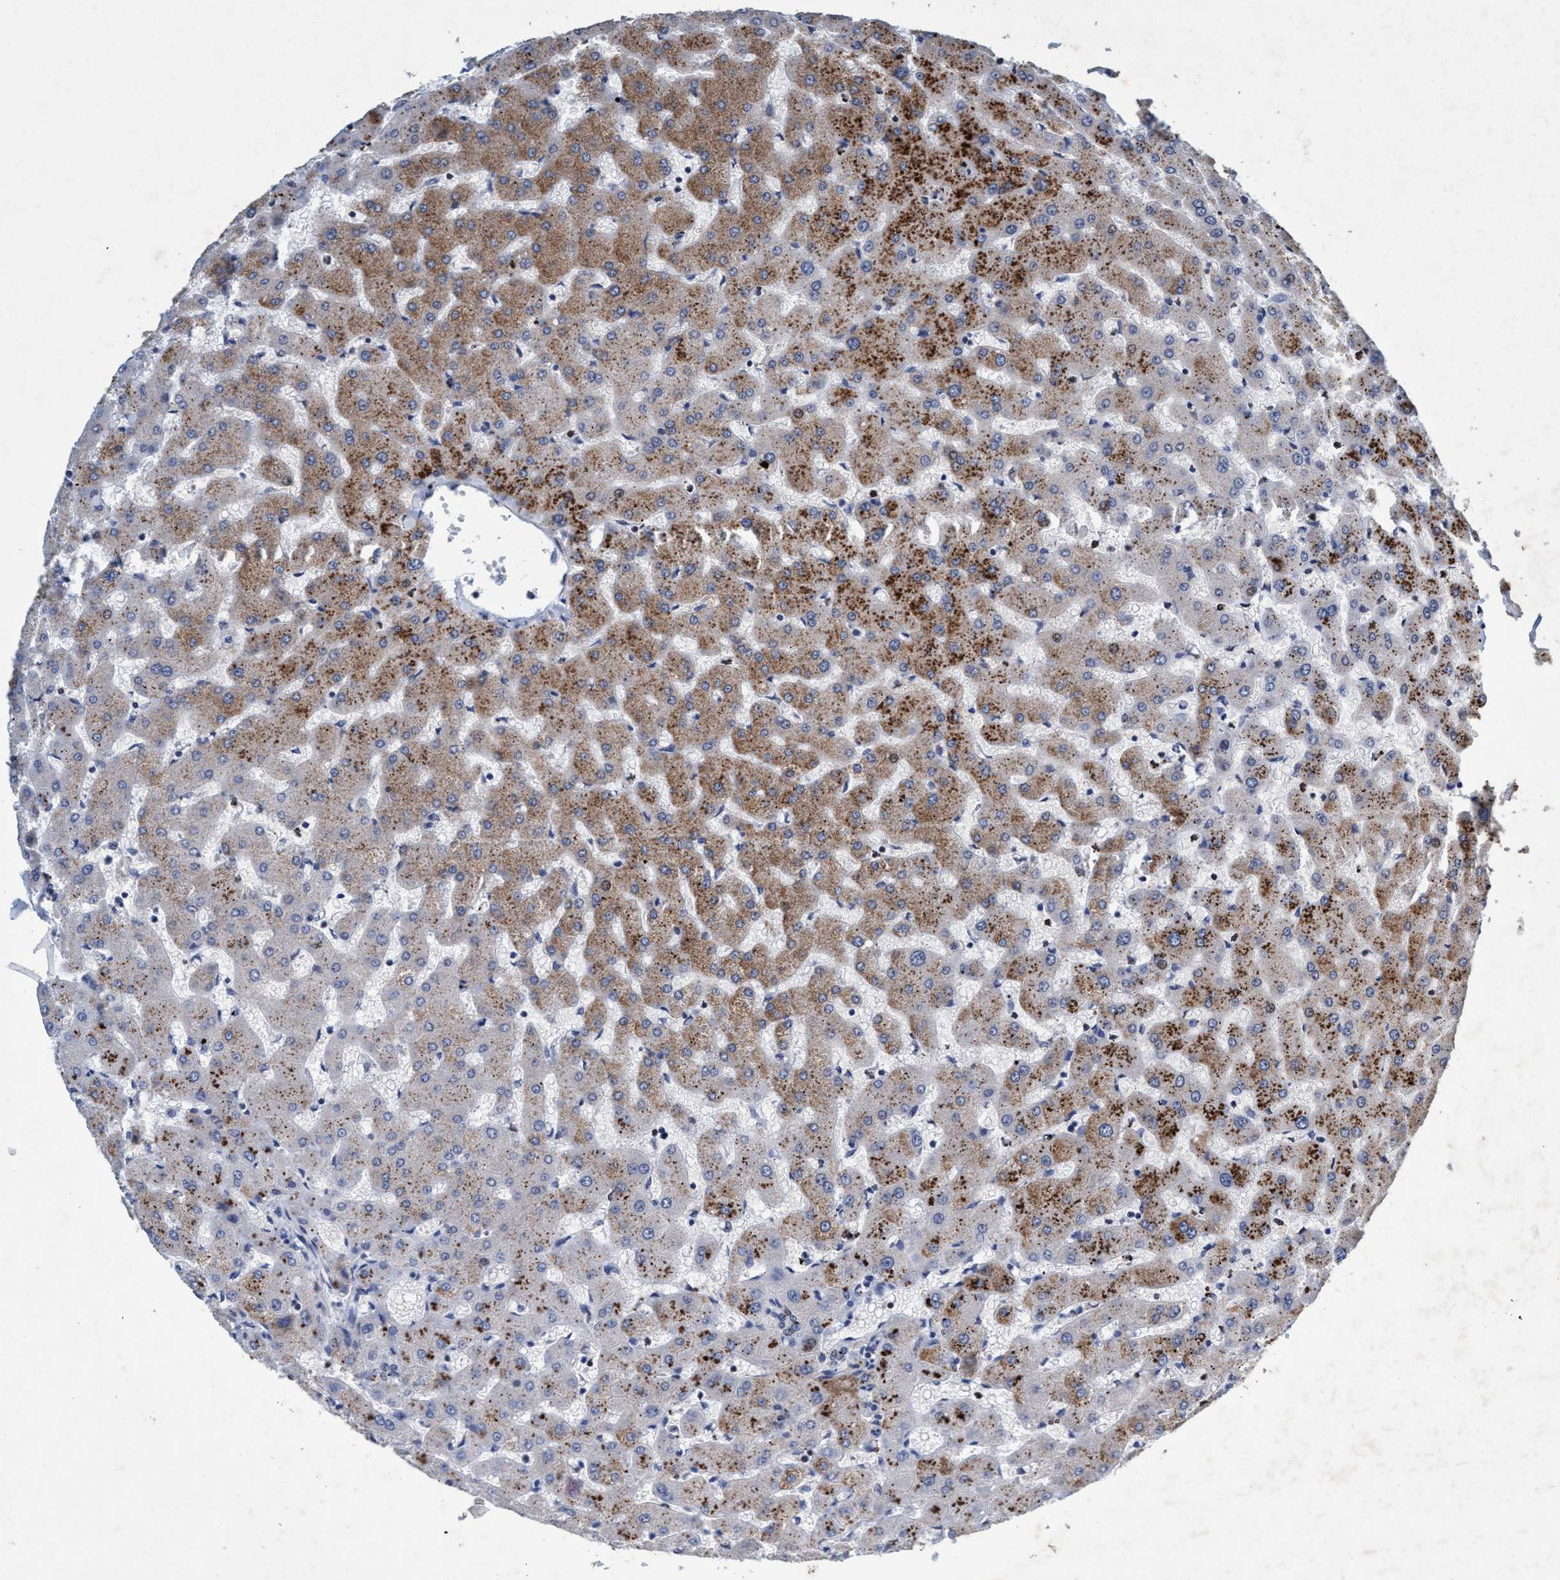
{"staining": {"intensity": "weak", "quantity": "<25%", "location": "nuclear"}, "tissue": "liver", "cell_type": "Cholangiocytes", "image_type": "normal", "snomed": [{"axis": "morphology", "description": "Normal tissue, NOS"}, {"axis": "topography", "description": "Liver"}], "caption": "The micrograph reveals no significant expression in cholangiocytes of liver. Brightfield microscopy of IHC stained with DAB (3,3'-diaminobenzidine) (brown) and hematoxylin (blue), captured at high magnification.", "gene": "GRB14", "patient": {"sex": "female", "age": 63}}